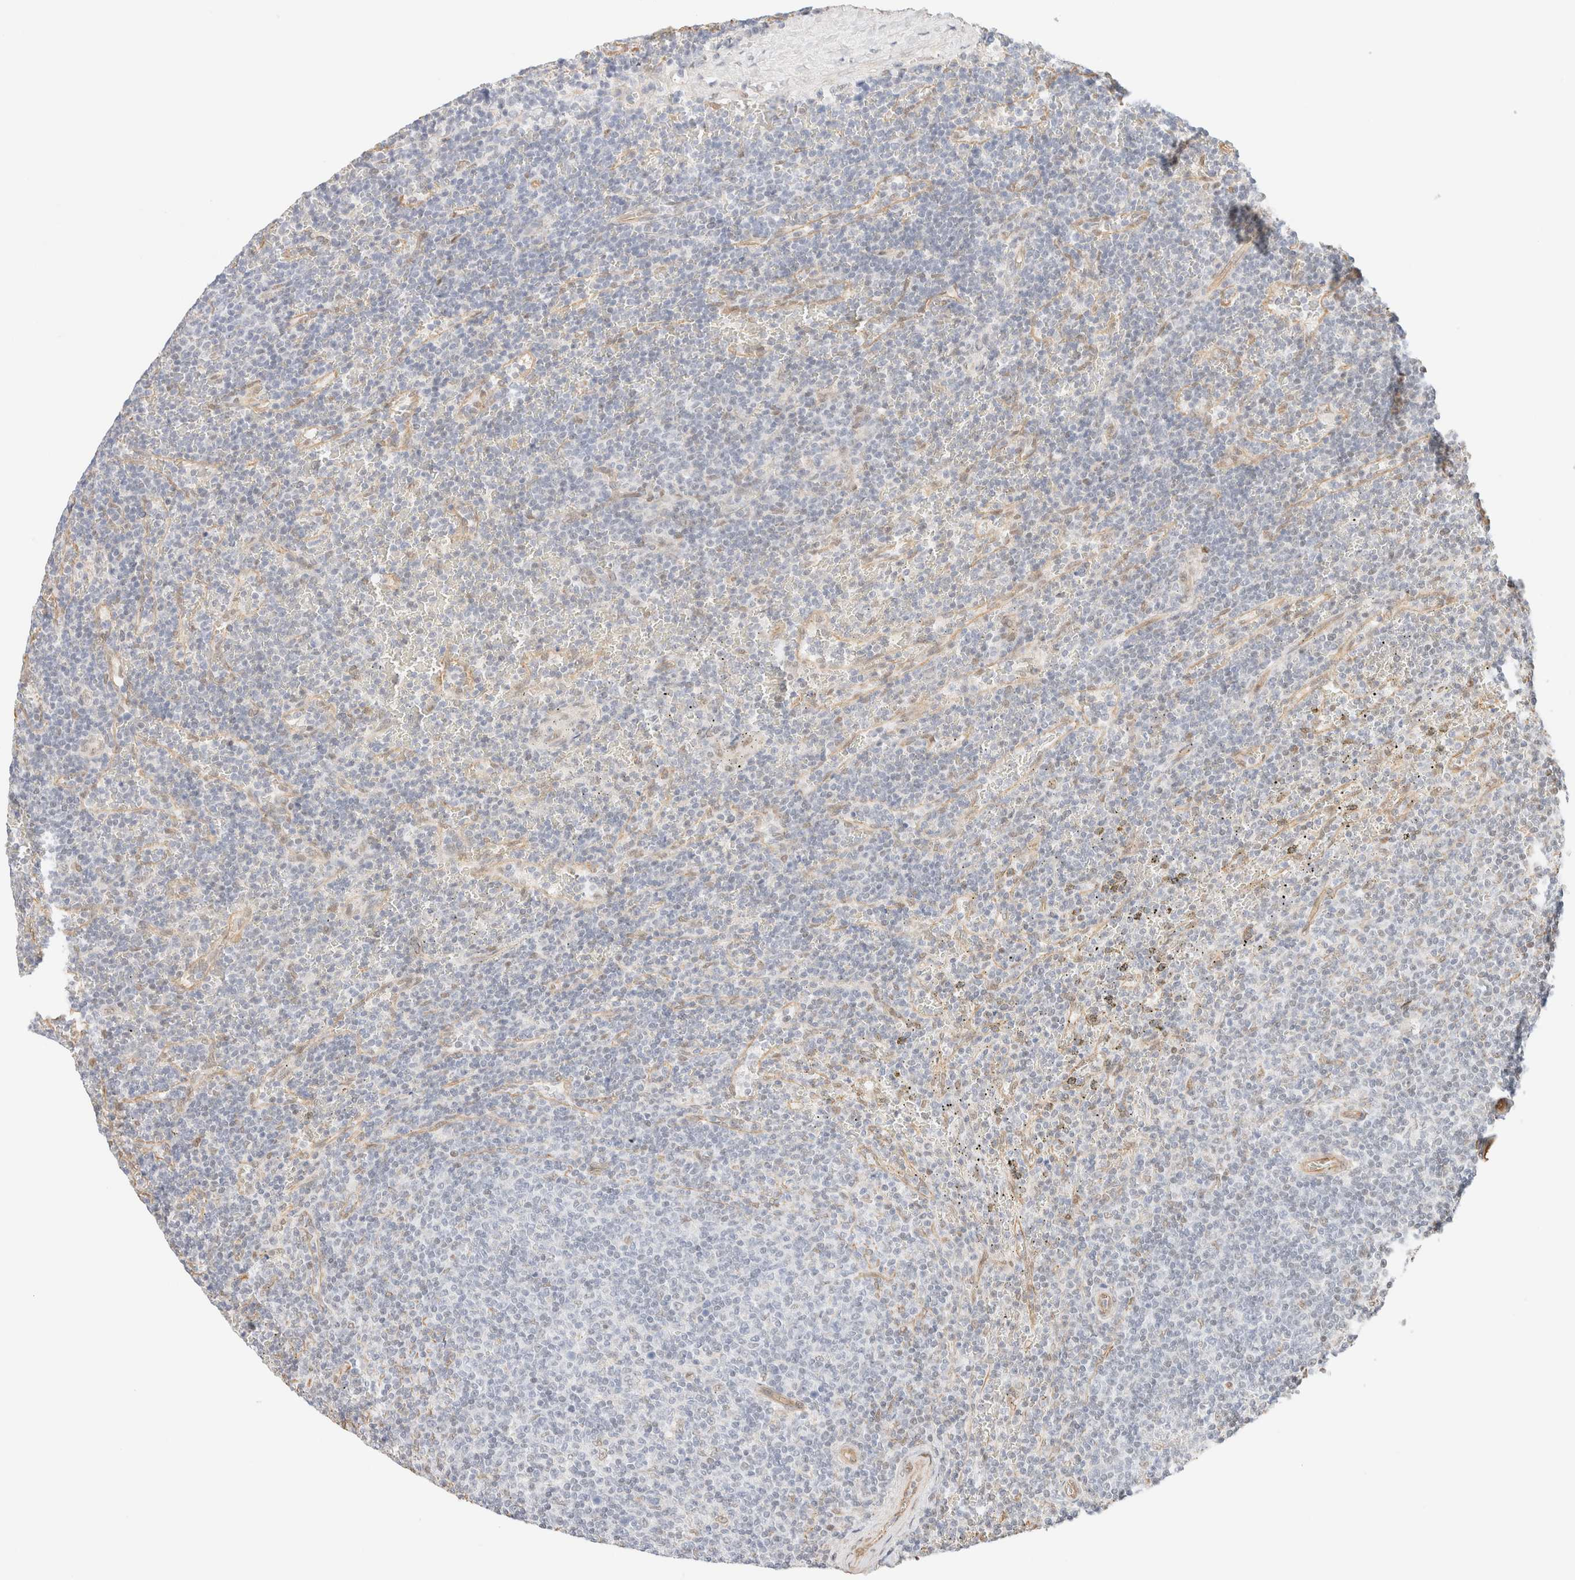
{"staining": {"intensity": "negative", "quantity": "none", "location": "none"}, "tissue": "lymphoma", "cell_type": "Tumor cells", "image_type": "cancer", "snomed": [{"axis": "morphology", "description": "Malignant lymphoma, non-Hodgkin's type, Low grade"}, {"axis": "topography", "description": "Spleen"}], "caption": "Low-grade malignant lymphoma, non-Hodgkin's type was stained to show a protein in brown. There is no significant expression in tumor cells.", "gene": "ARID5A", "patient": {"sex": "female", "age": 50}}